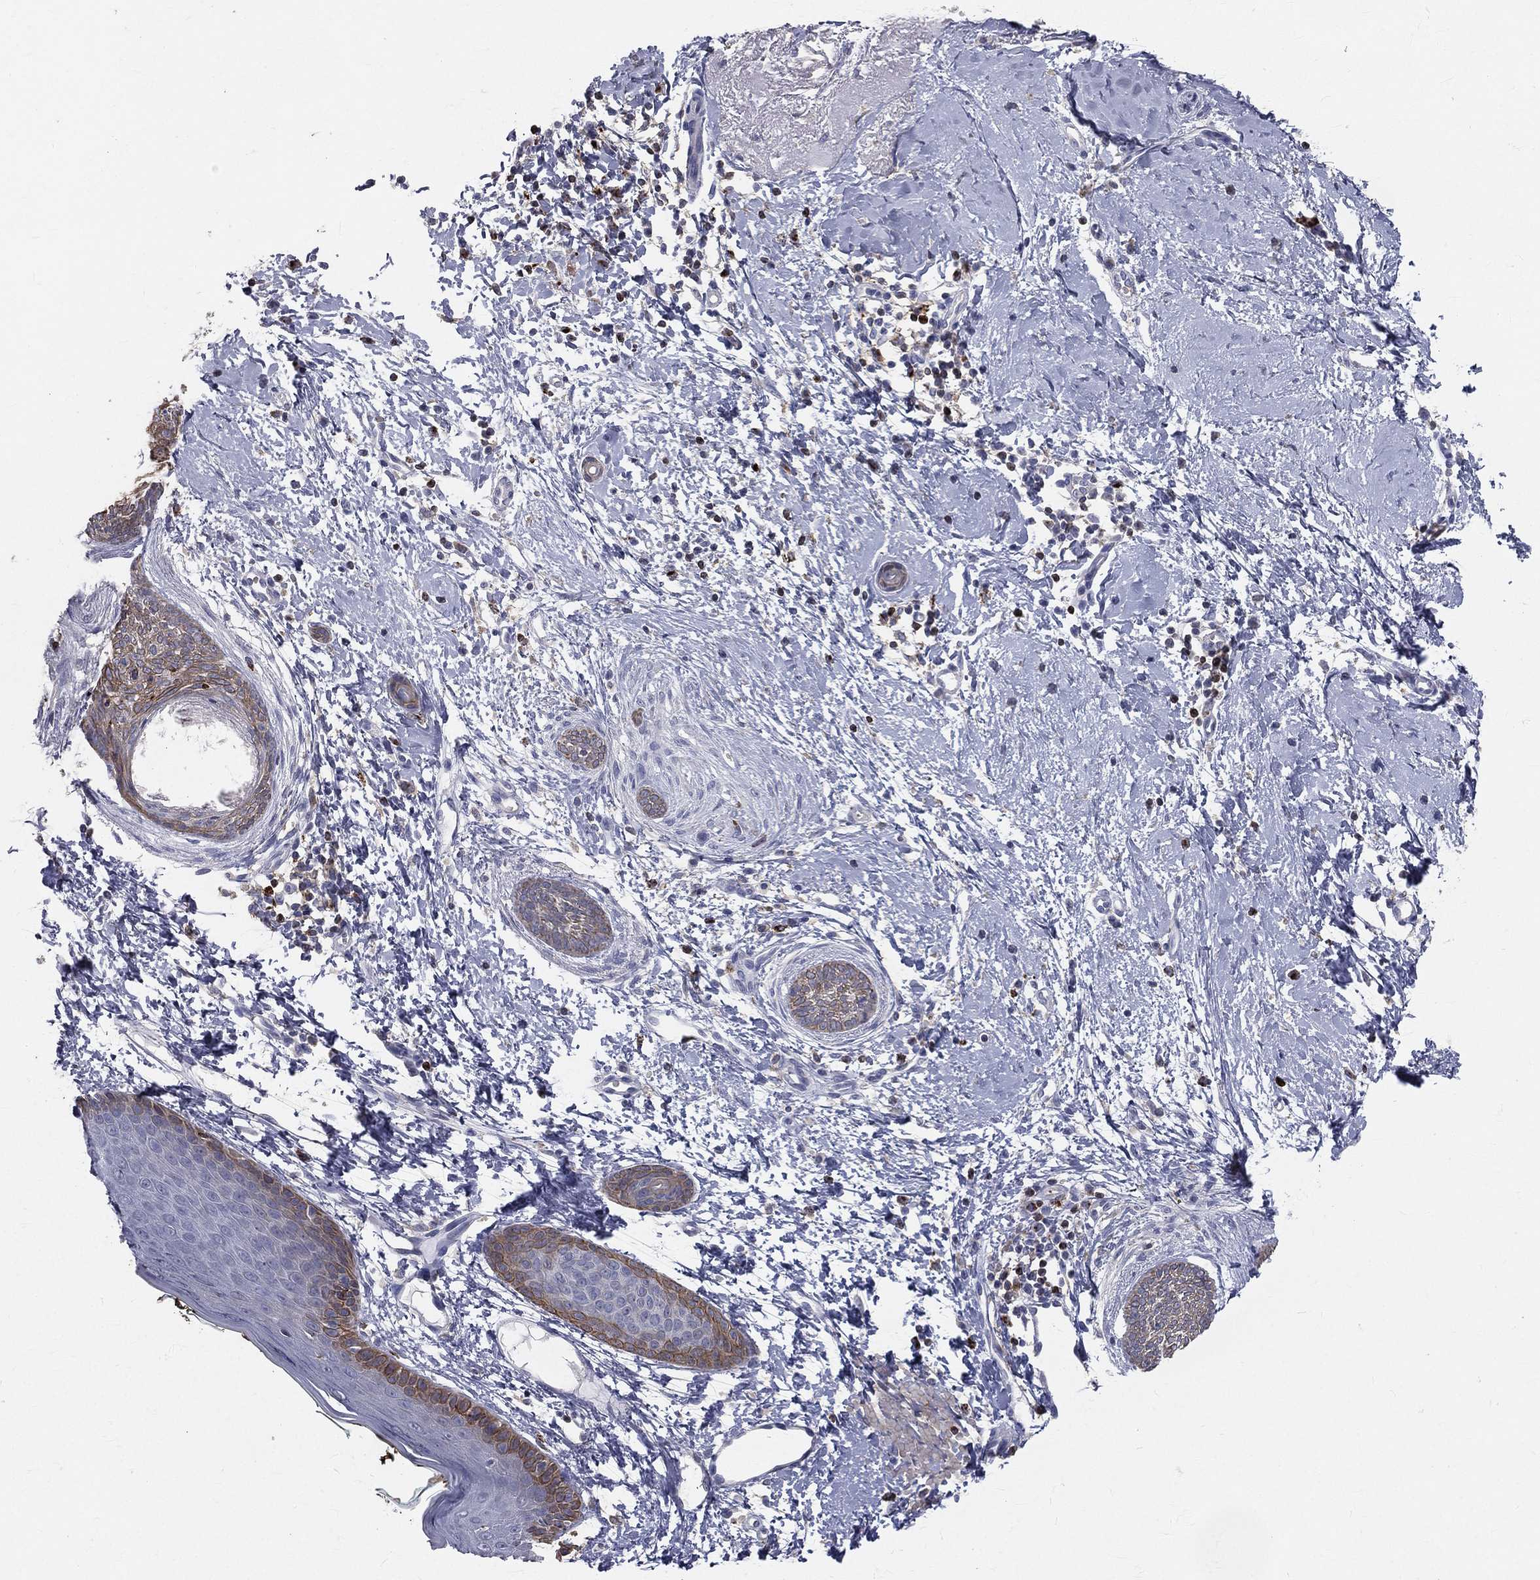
{"staining": {"intensity": "negative", "quantity": "none", "location": "none"}, "tissue": "skin cancer", "cell_type": "Tumor cells", "image_type": "cancer", "snomed": [{"axis": "morphology", "description": "Basal cell carcinoma"}, {"axis": "topography", "description": "Skin"}], "caption": "IHC micrograph of neoplastic tissue: skin cancer stained with DAB demonstrates no significant protein staining in tumor cells.", "gene": "CTSW", "patient": {"sex": "female", "age": 65}}